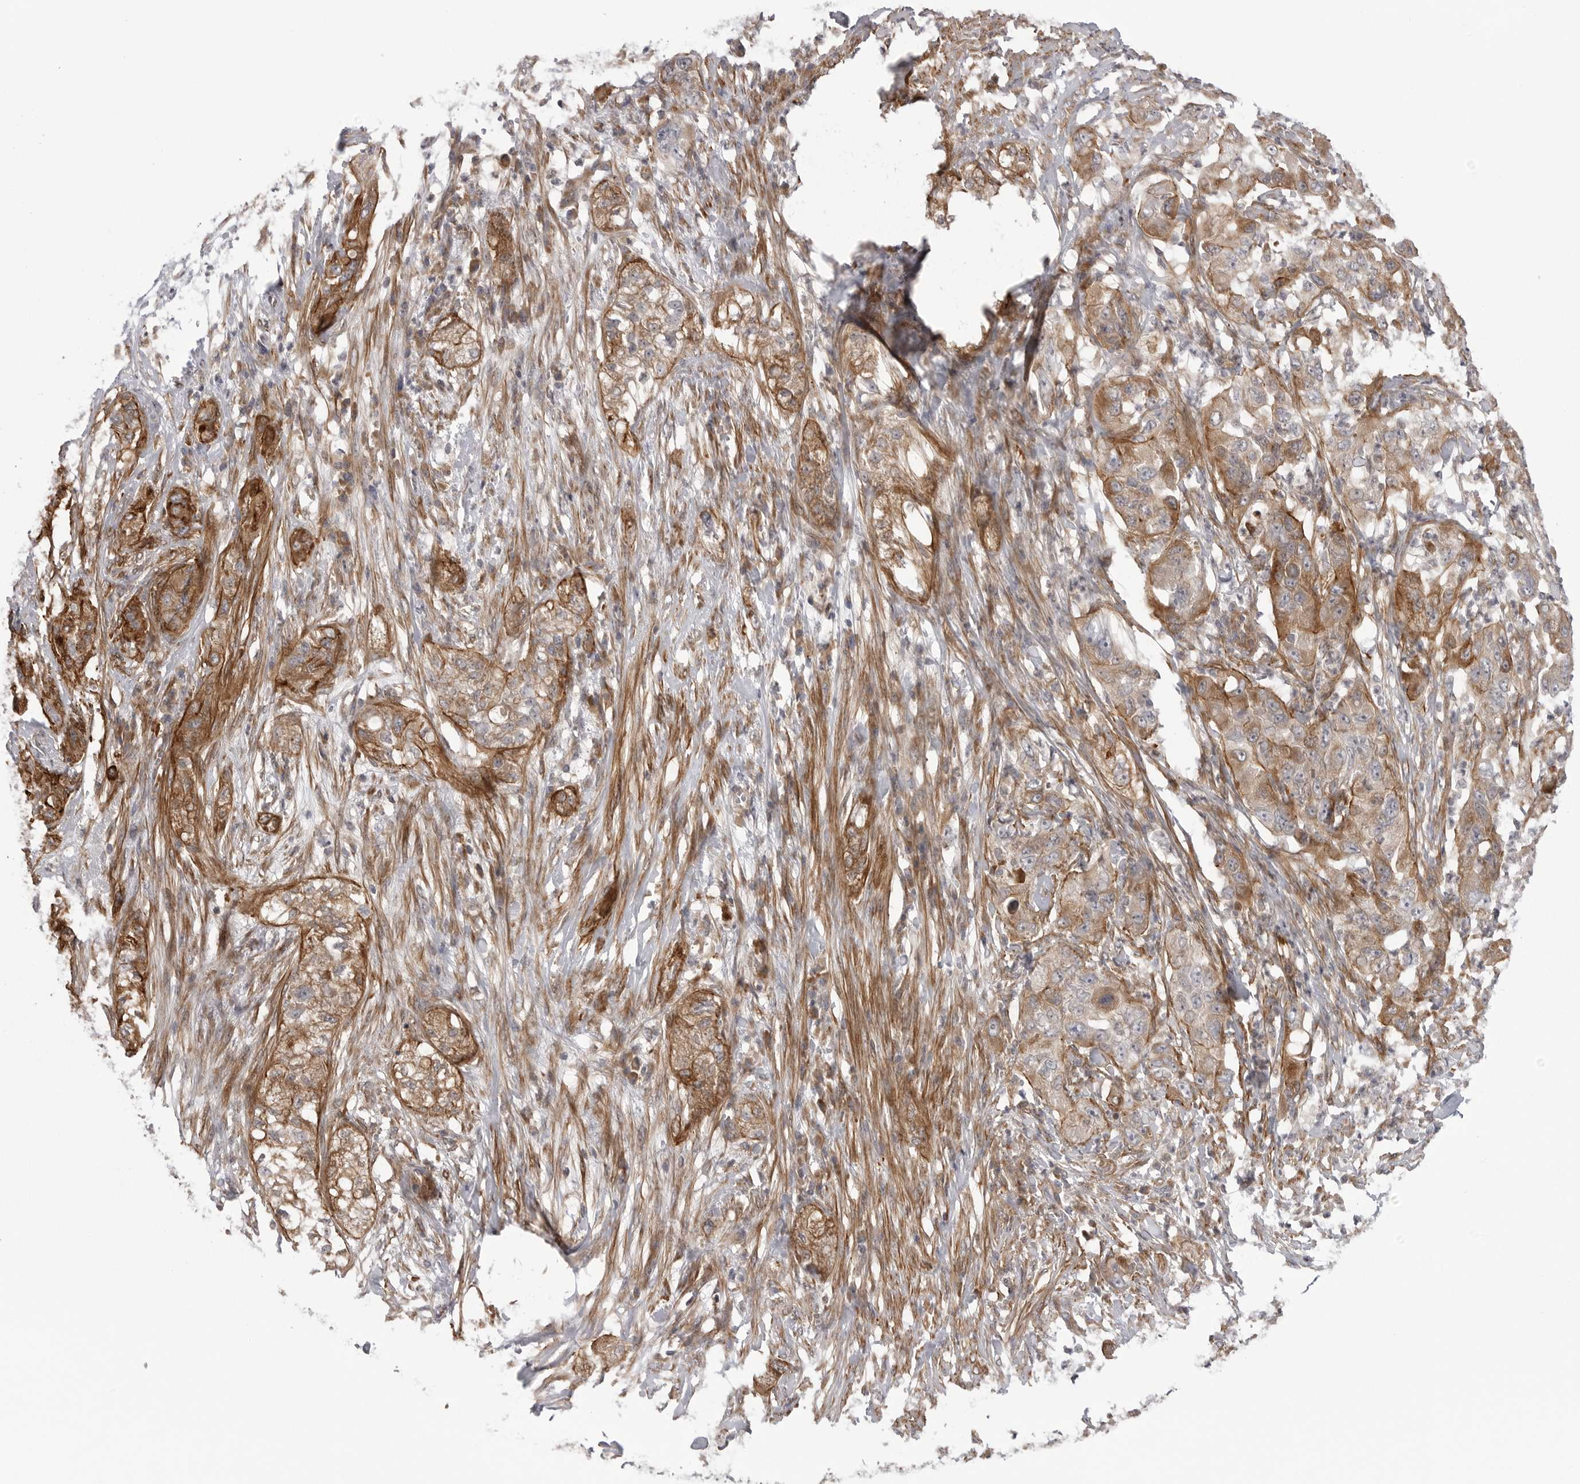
{"staining": {"intensity": "moderate", "quantity": ">75%", "location": "cytoplasmic/membranous"}, "tissue": "pancreatic cancer", "cell_type": "Tumor cells", "image_type": "cancer", "snomed": [{"axis": "morphology", "description": "Adenocarcinoma, NOS"}, {"axis": "topography", "description": "Pancreas"}], "caption": "Immunohistochemistry histopathology image of pancreatic cancer (adenocarcinoma) stained for a protein (brown), which demonstrates medium levels of moderate cytoplasmic/membranous expression in approximately >75% of tumor cells.", "gene": "SCP2", "patient": {"sex": "female", "age": 78}}